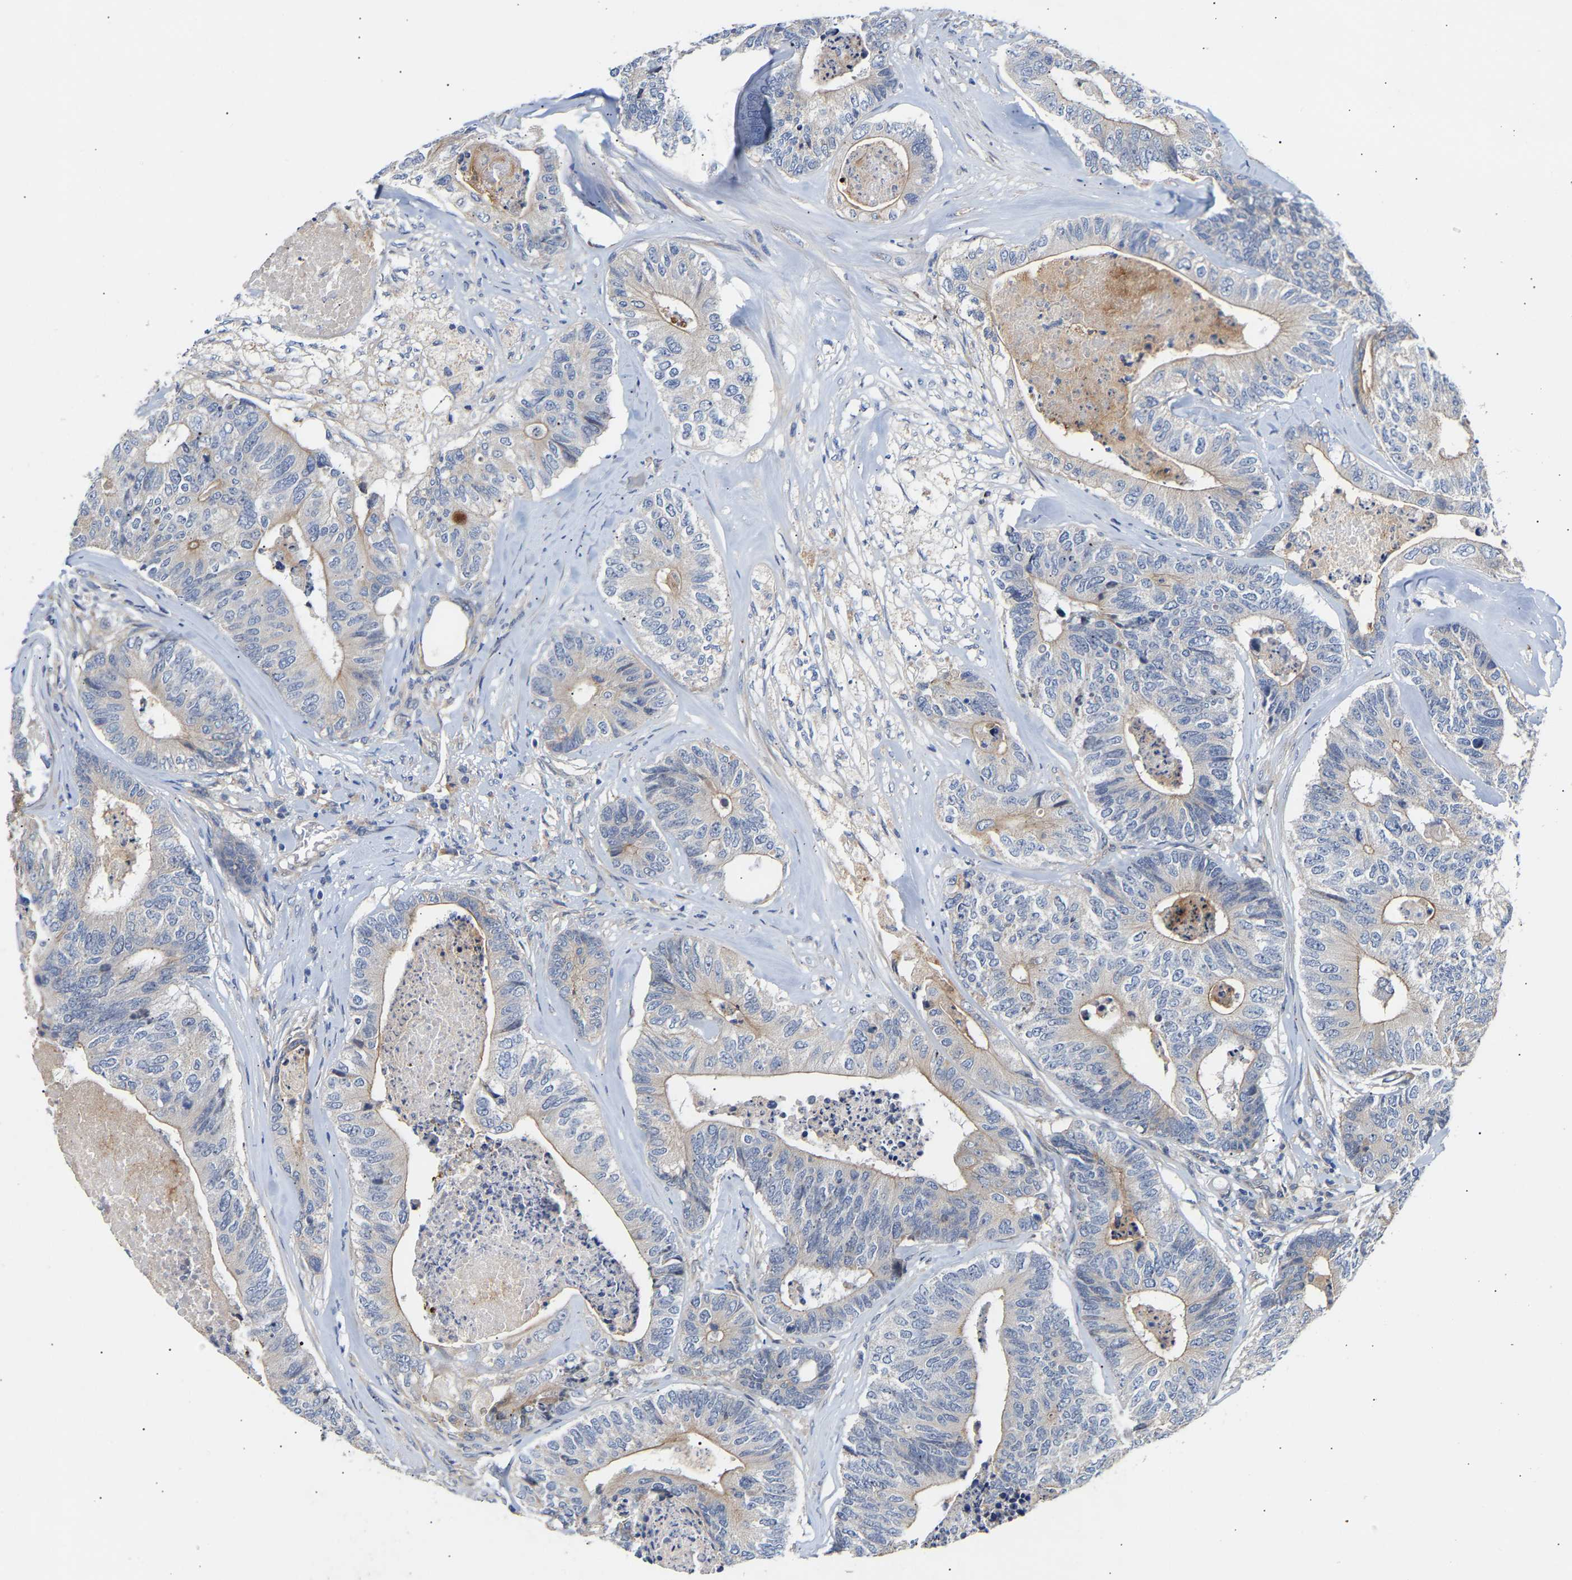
{"staining": {"intensity": "weak", "quantity": "25%-75%", "location": "cytoplasmic/membranous"}, "tissue": "colorectal cancer", "cell_type": "Tumor cells", "image_type": "cancer", "snomed": [{"axis": "morphology", "description": "Adenocarcinoma, NOS"}, {"axis": "topography", "description": "Colon"}], "caption": "Immunohistochemistry (IHC) of human colorectal adenocarcinoma displays low levels of weak cytoplasmic/membranous staining in approximately 25%-75% of tumor cells.", "gene": "KASH5", "patient": {"sex": "female", "age": 67}}